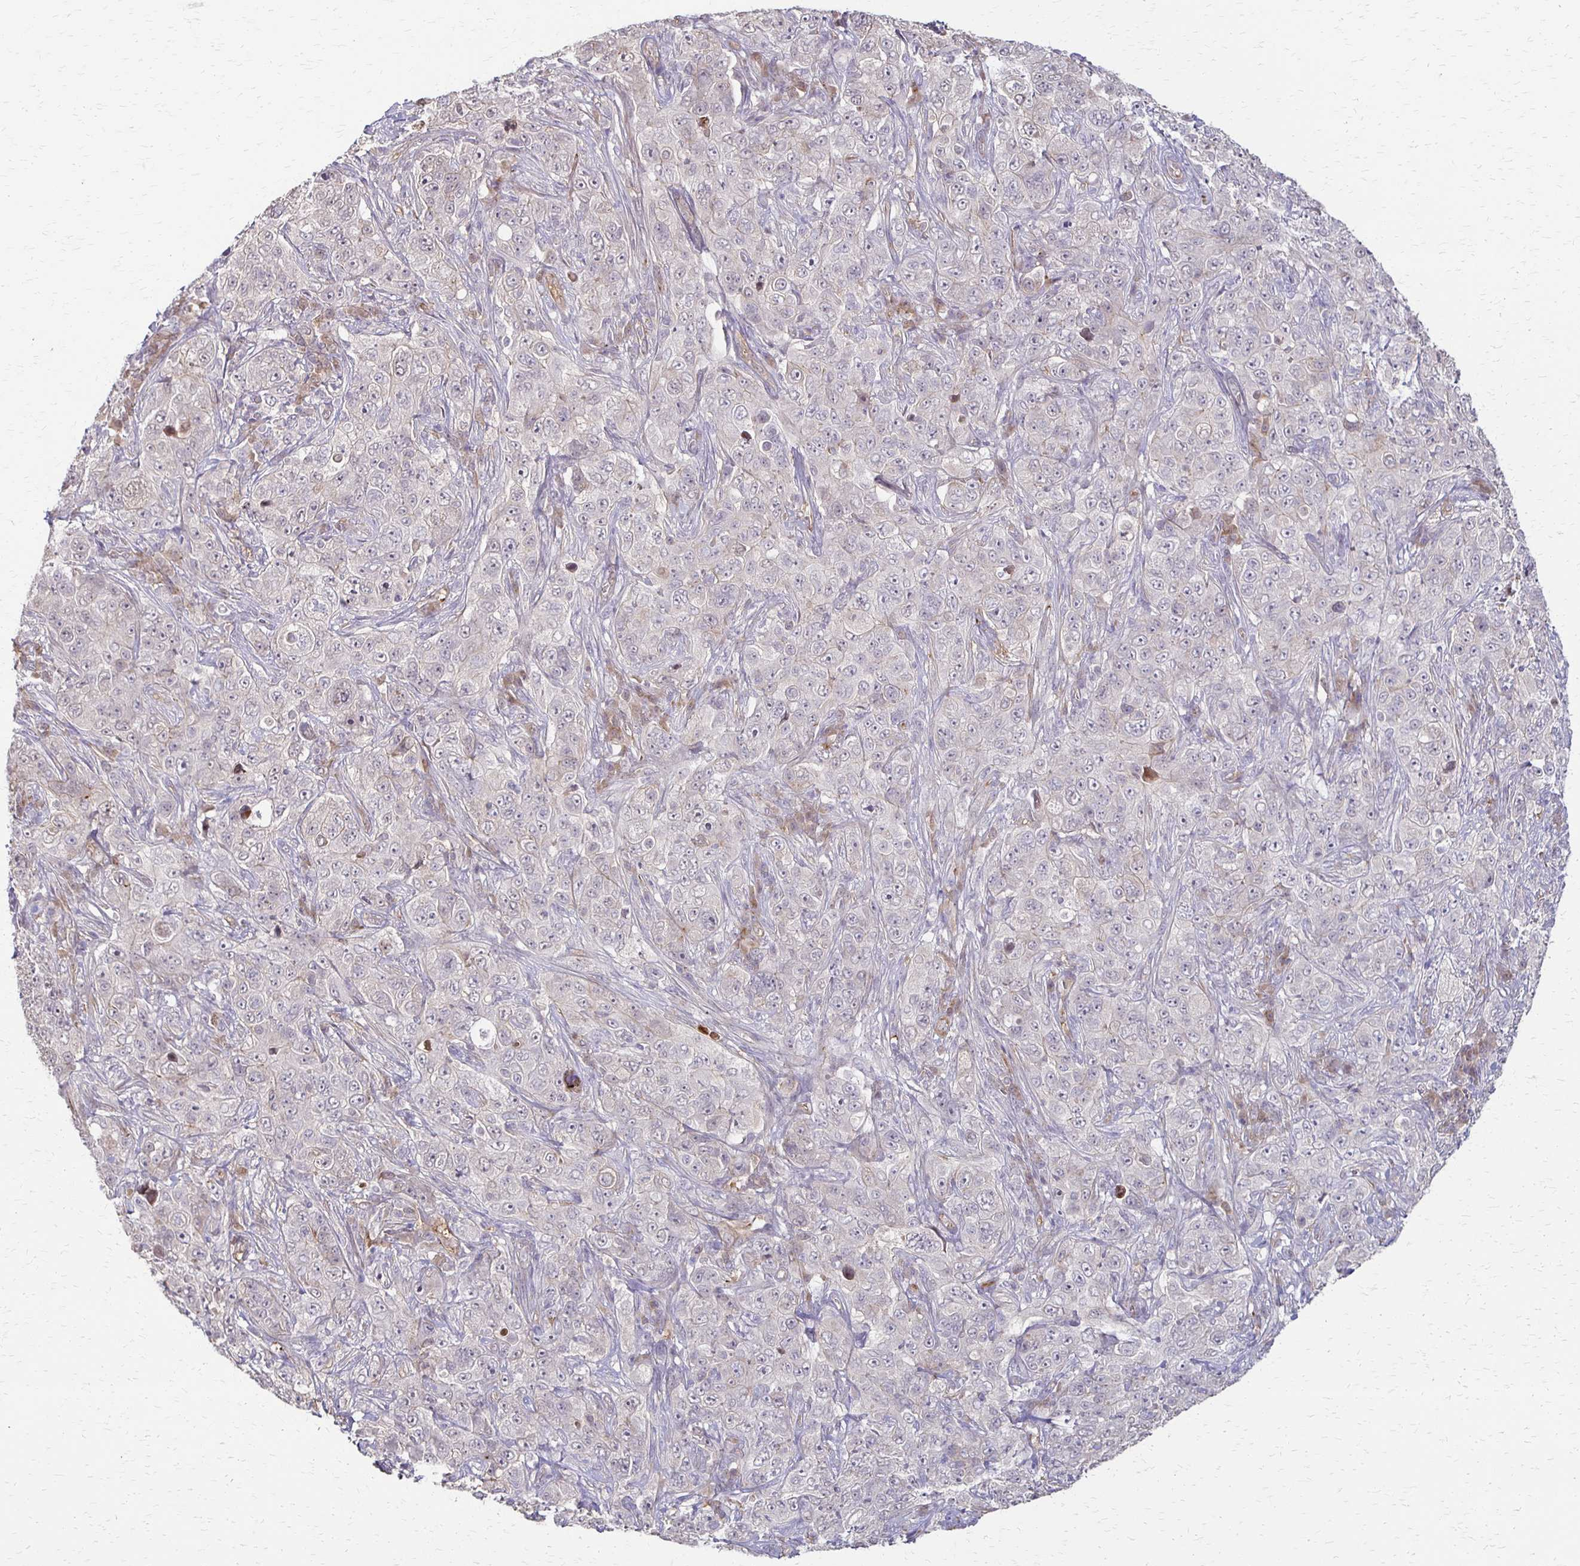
{"staining": {"intensity": "negative", "quantity": "none", "location": "none"}, "tissue": "pancreatic cancer", "cell_type": "Tumor cells", "image_type": "cancer", "snomed": [{"axis": "morphology", "description": "Adenocarcinoma, NOS"}, {"axis": "topography", "description": "Pancreas"}], "caption": "Tumor cells are negative for protein expression in human pancreatic cancer.", "gene": "CFL2", "patient": {"sex": "male", "age": 68}}